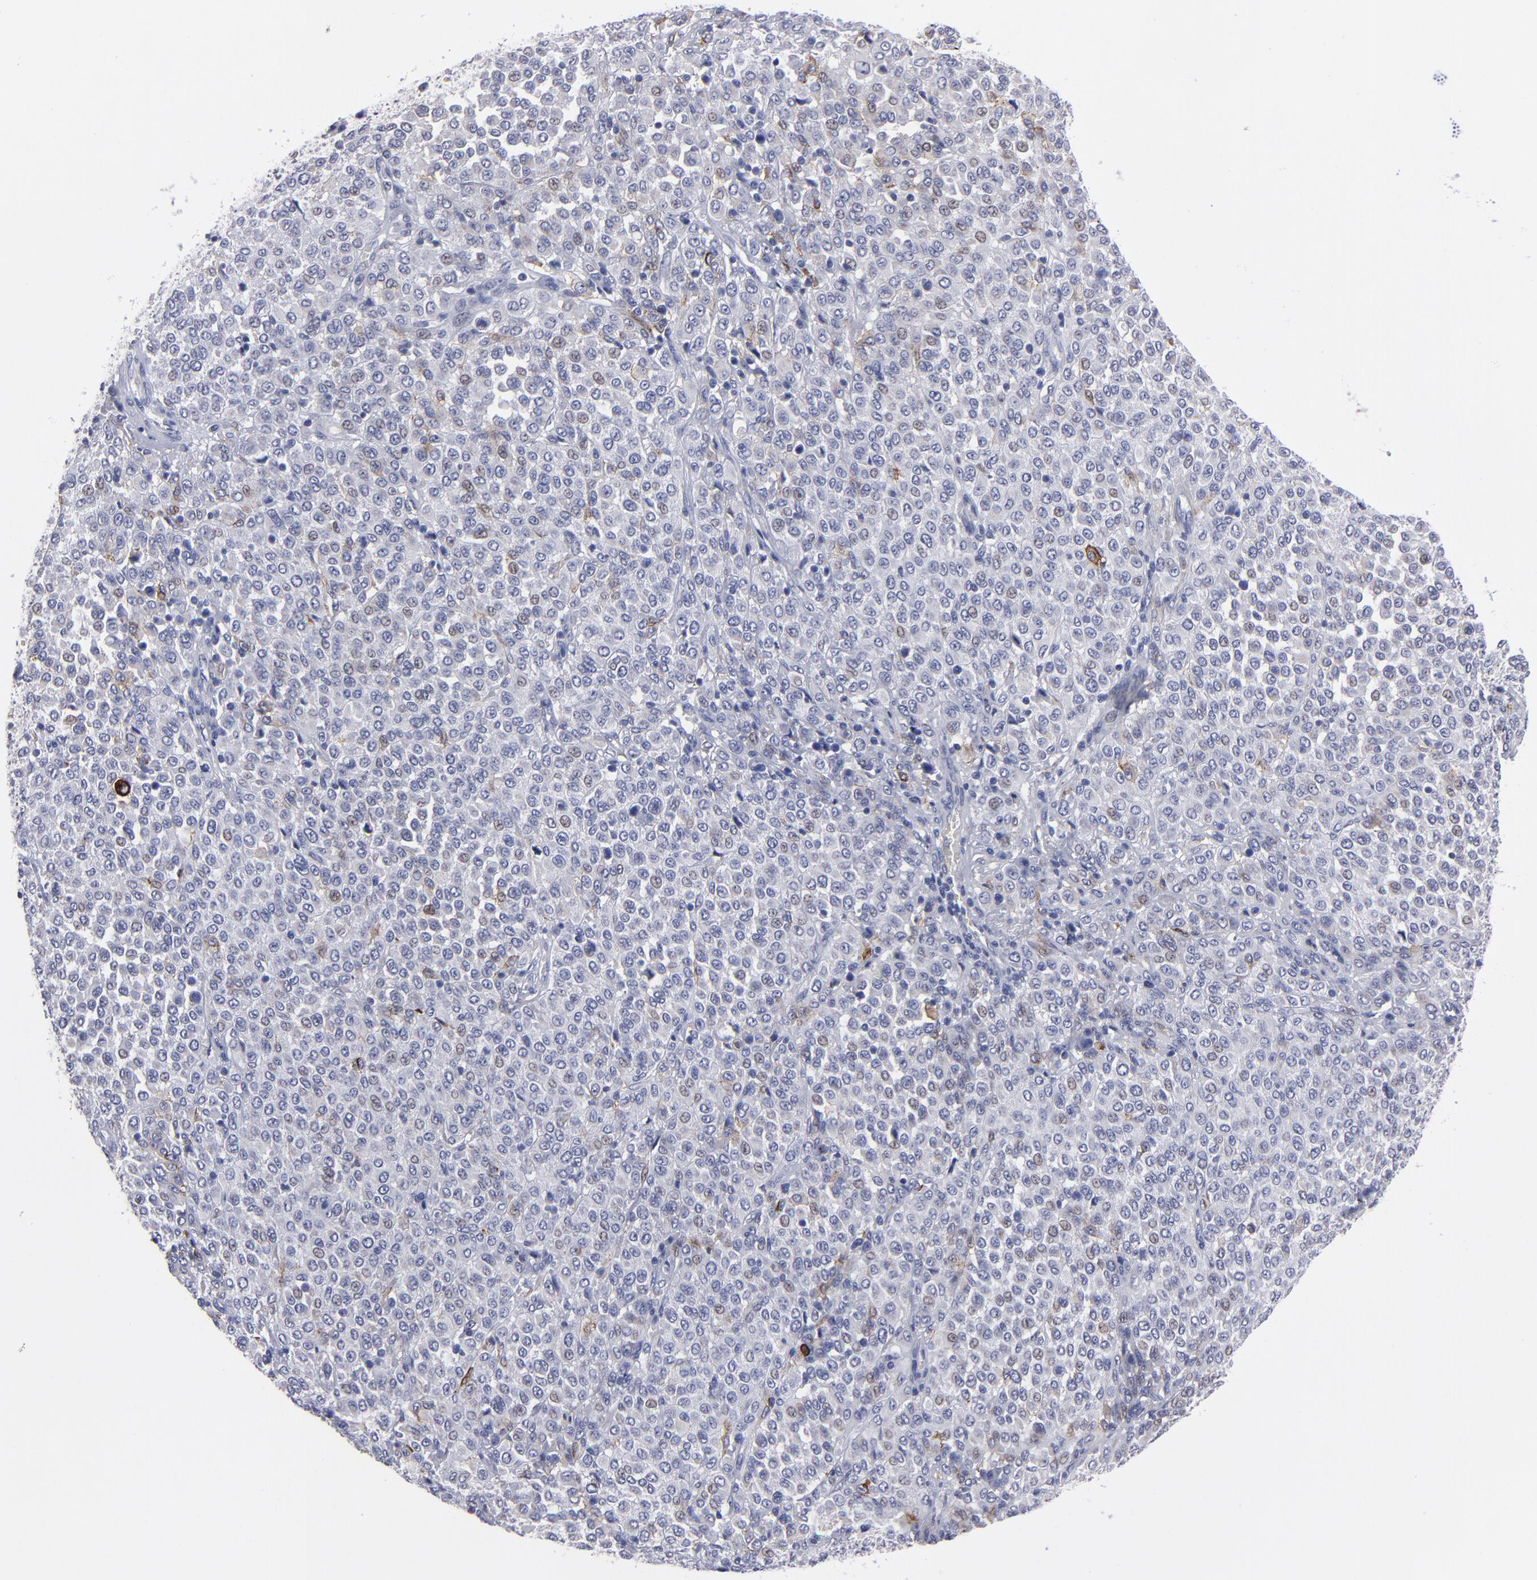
{"staining": {"intensity": "weak", "quantity": "<25%", "location": "cytoplasmic/membranous,nuclear"}, "tissue": "melanoma", "cell_type": "Tumor cells", "image_type": "cancer", "snomed": [{"axis": "morphology", "description": "Malignant melanoma, Metastatic site"}, {"axis": "topography", "description": "Pancreas"}], "caption": "The image exhibits no staining of tumor cells in melanoma.", "gene": "CADM3", "patient": {"sex": "female", "age": 30}}